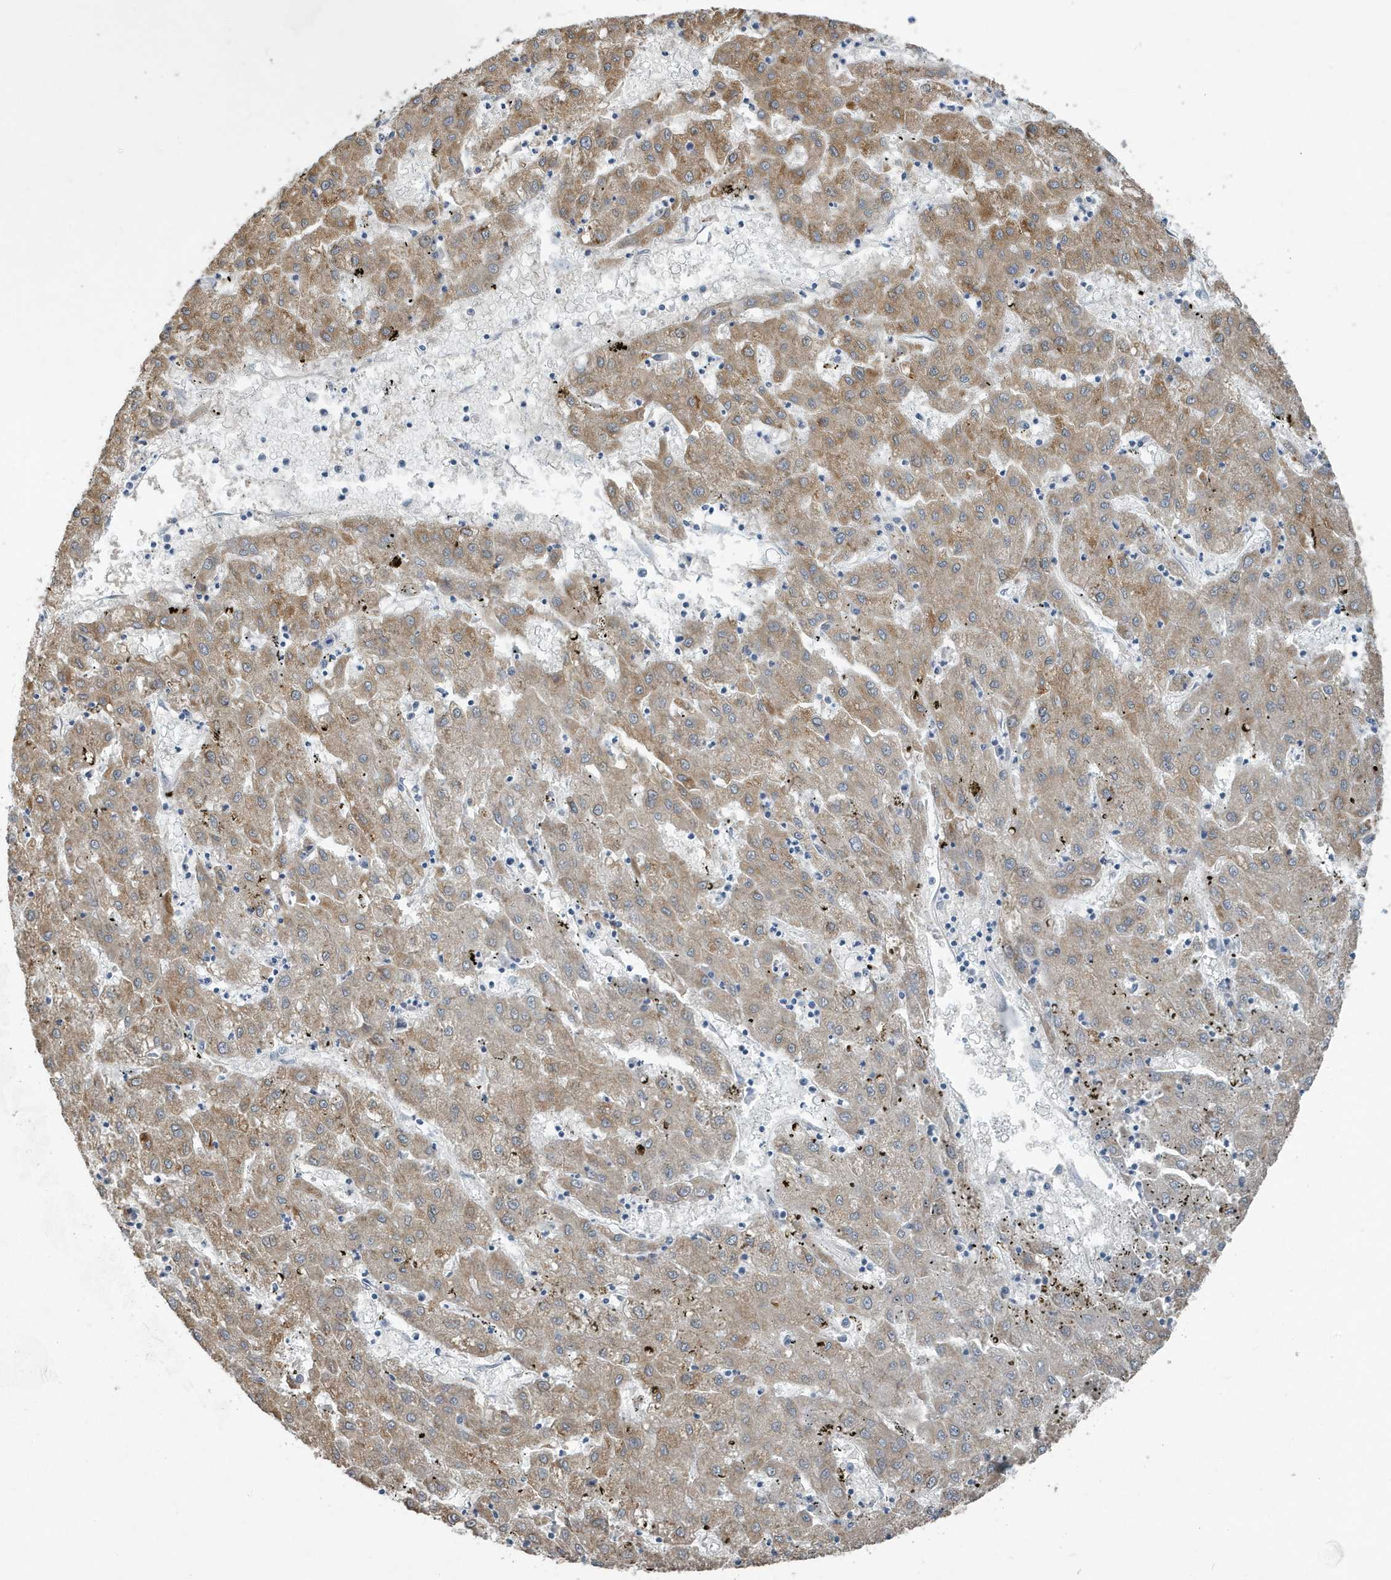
{"staining": {"intensity": "moderate", "quantity": ">75%", "location": "cytoplasmic/membranous"}, "tissue": "liver cancer", "cell_type": "Tumor cells", "image_type": "cancer", "snomed": [{"axis": "morphology", "description": "Carcinoma, Hepatocellular, NOS"}, {"axis": "topography", "description": "Liver"}], "caption": "Protein staining of liver cancer (hepatocellular carcinoma) tissue exhibits moderate cytoplasmic/membranous positivity in approximately >75% of tumor cells.", "gene": "UGT2B4", "patient": {"sex": "male", "age": 72}}